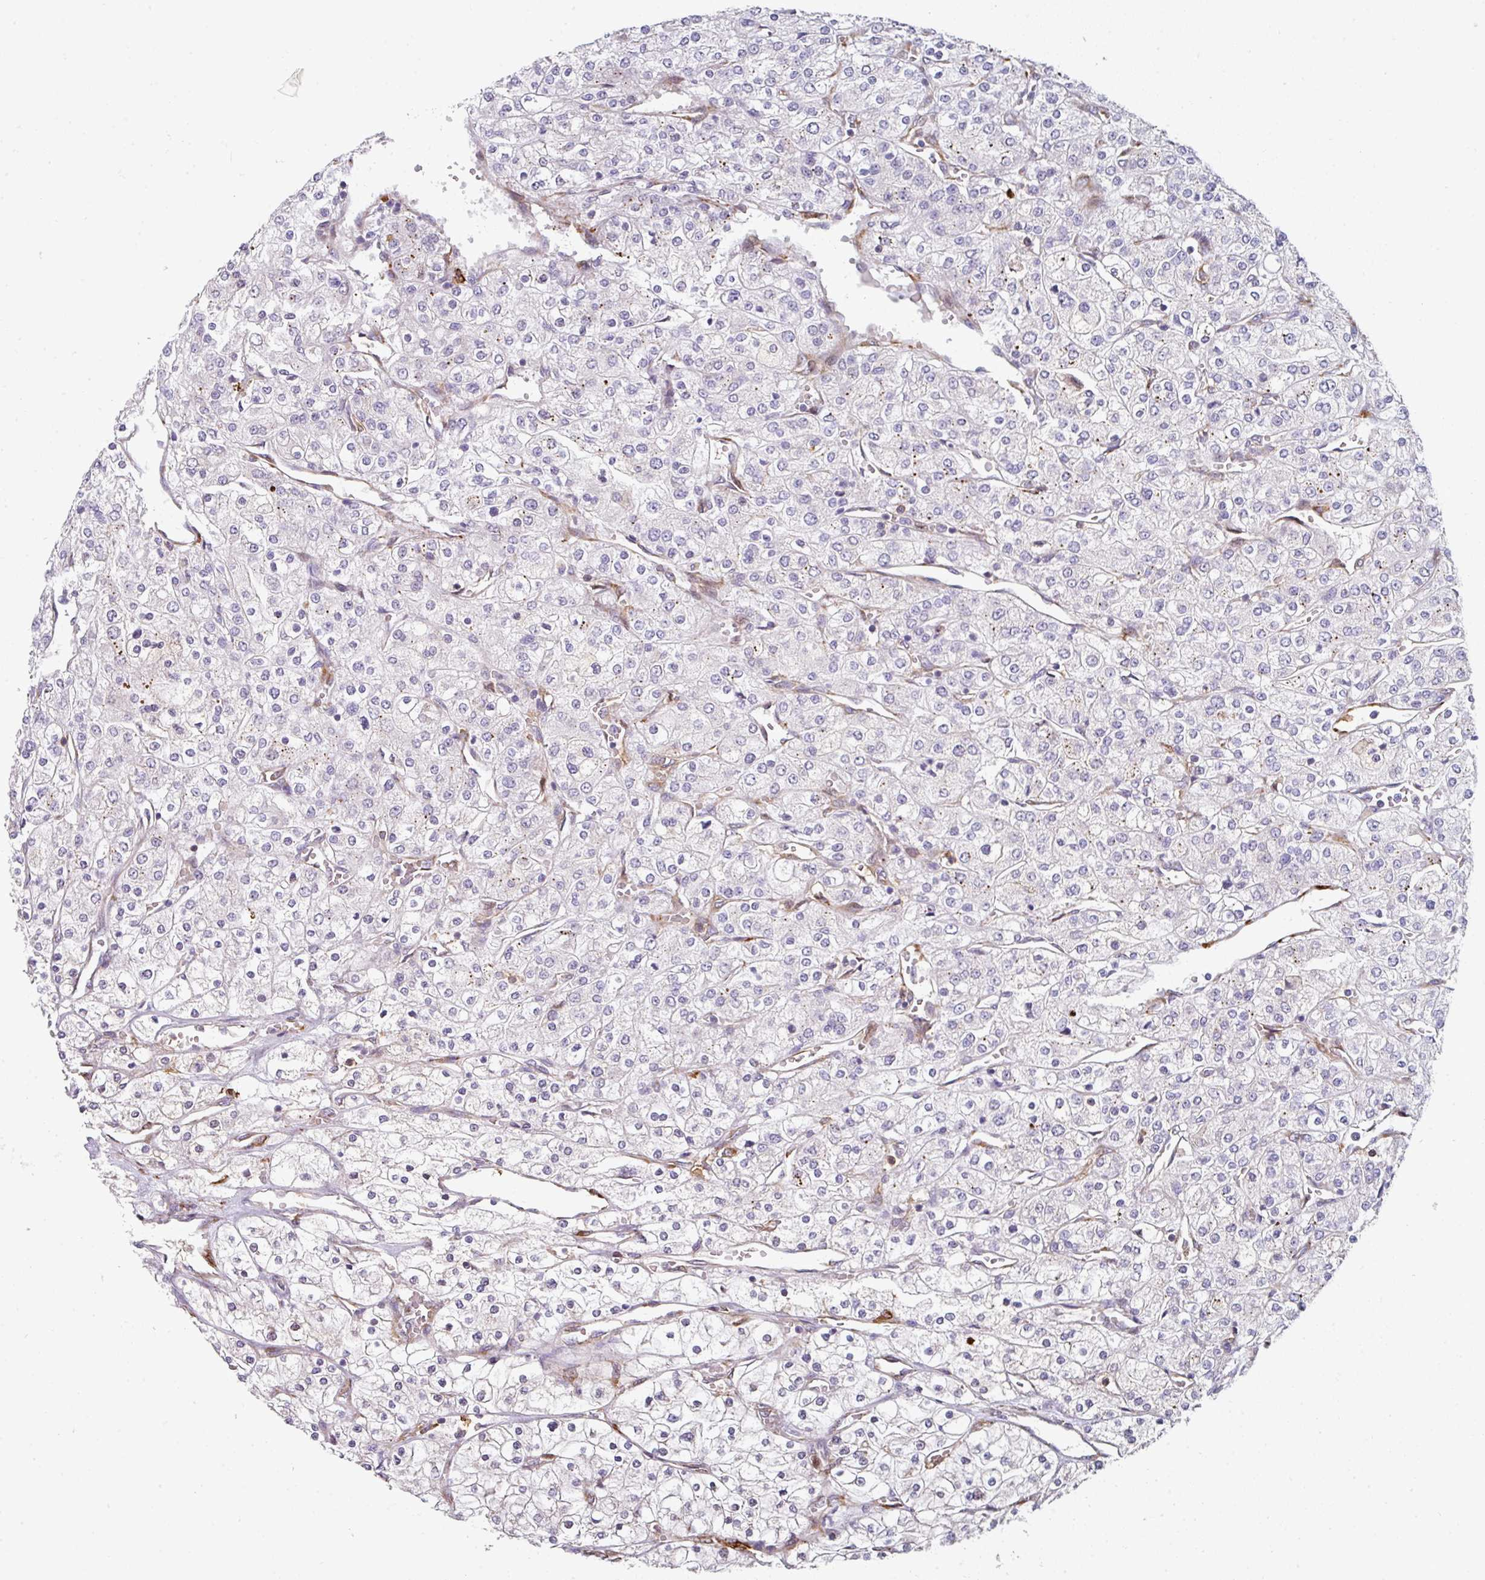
{"staining": {"intensity": "negative", "quantity": "none", "location": "none"}, "tissue": "renal cancer", "cell_type": "Tumor cells", "image_type": "cancer", "snomed": [{"axis": "morphology", "description": "Adenocarcinoma, NOS"}, {"axis": "topography", "description": "Kidney"}], "caption": "Tumor cells are negative for brown protein staining in renal cancer.", "gene": "BEND5", "patient": {"sex": "male", "age": 80}}